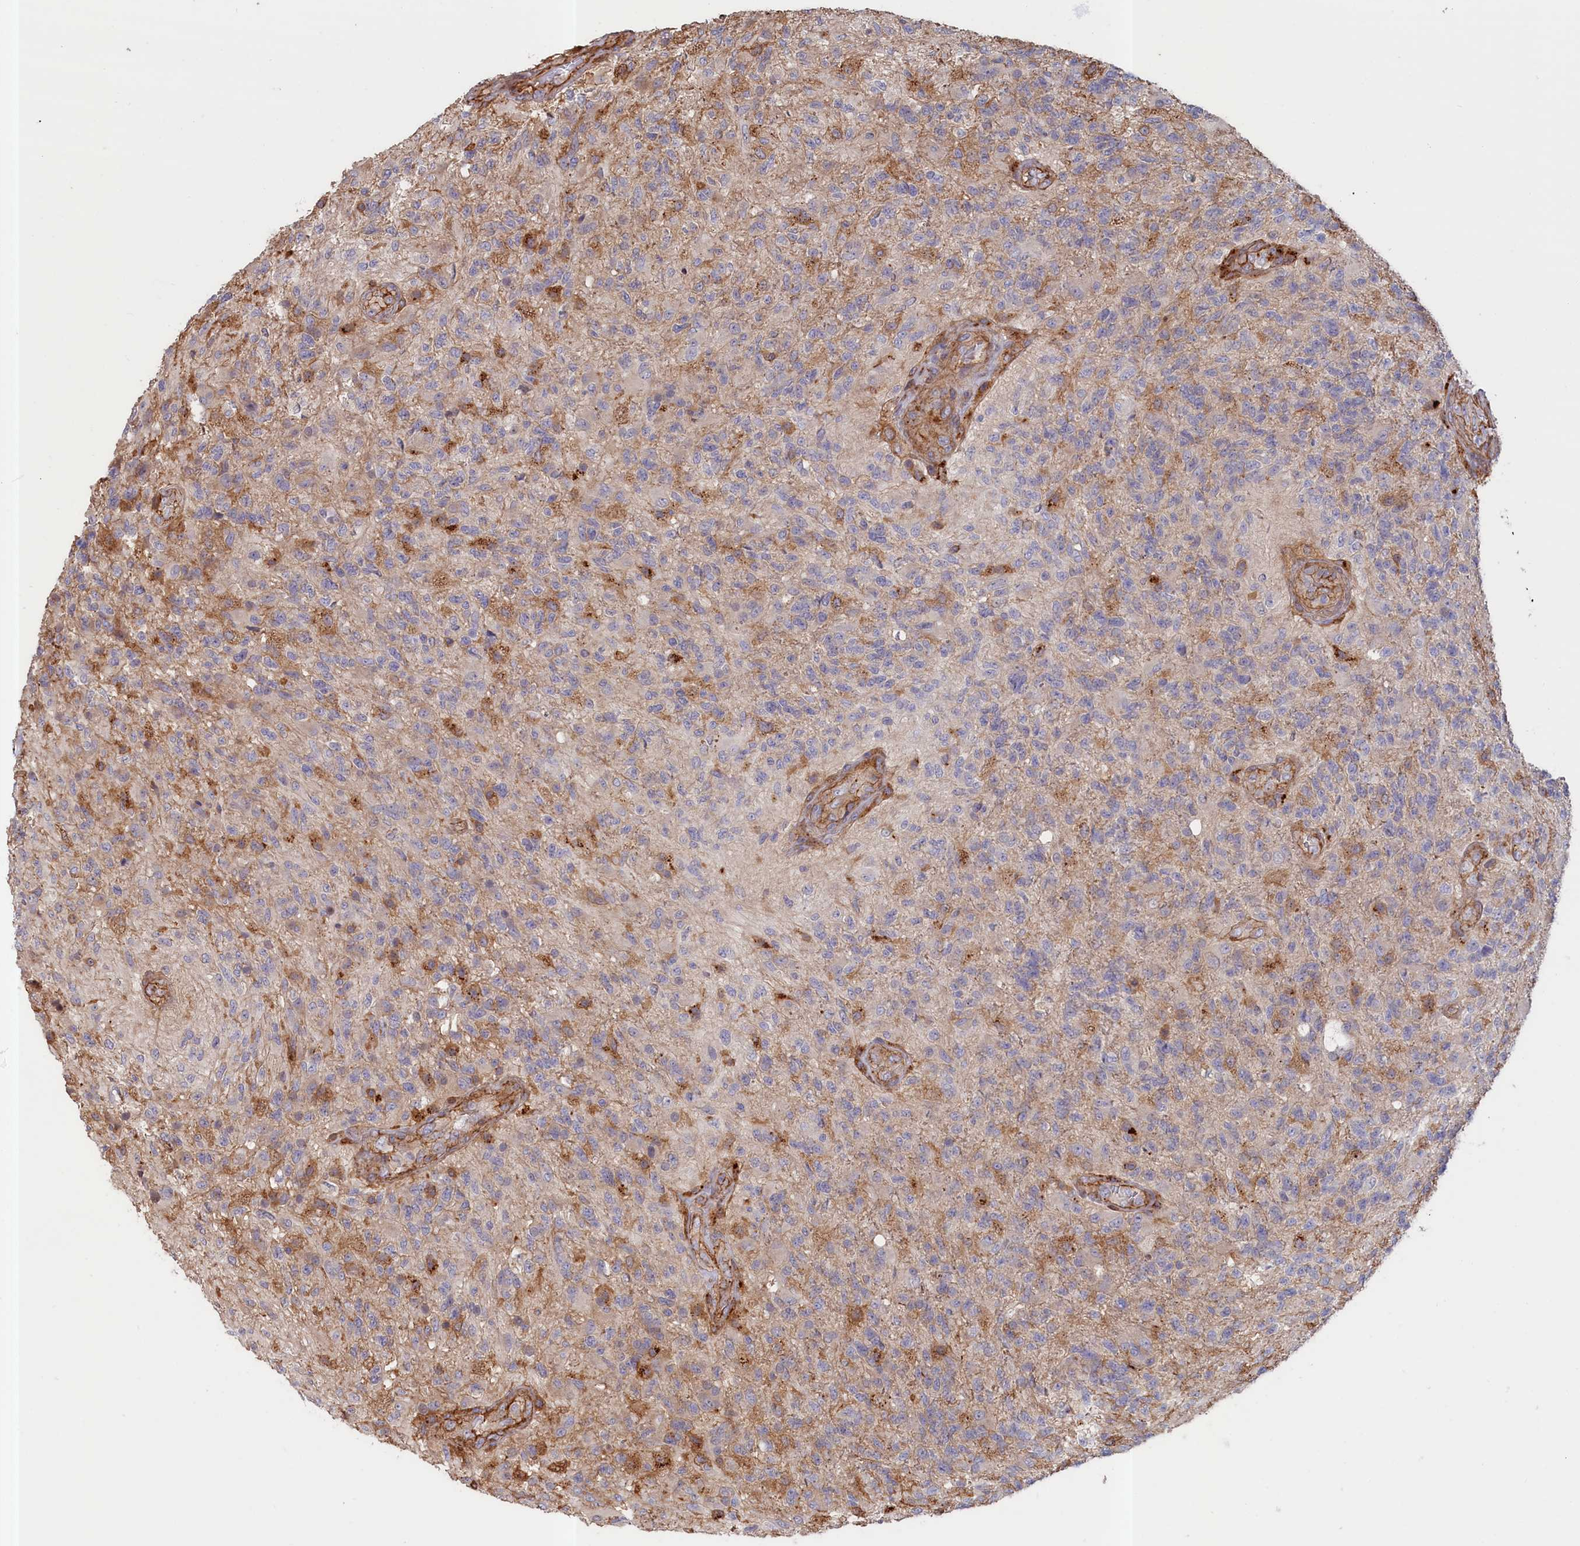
{"staining": {"intensity": "negative", "quantity": "none", "location": "none"}, "tissue": "glioma", "cell_type": "Tumor cells", "image_type": "cancer", "snomed": [{"axis": "morphology", "description": "Glioma, malignant, High grade"}, {"axis": "topography", "description": "Brain"}], "caption": "Immunohistochemical staining of human glioma exhibits no significant expression in tumor cells.", "gene": "ANKRD27", "patient": {"sex": "male", "age": 56}}